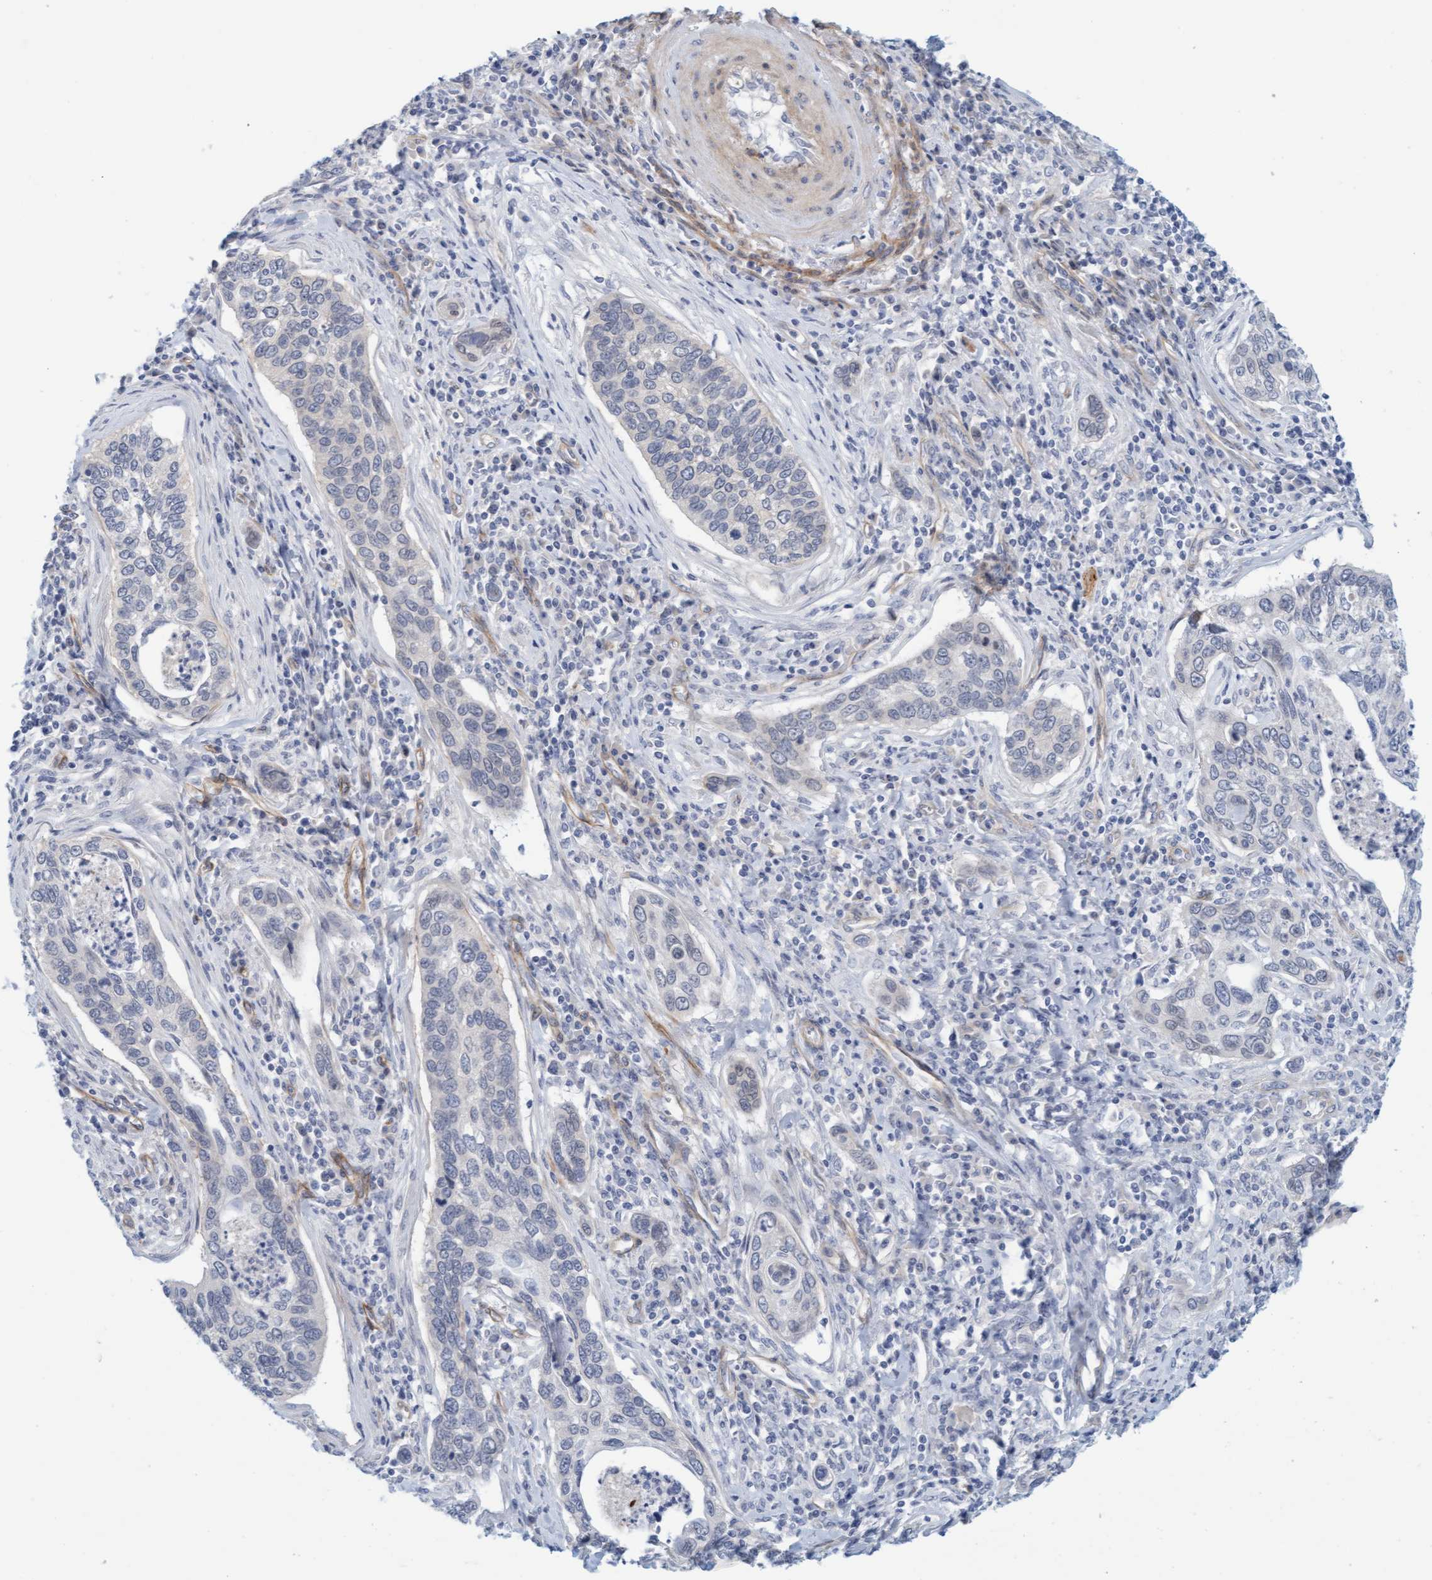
{"staining": {"intensity": "negative", "quantity": "none", "location": "none"}, "tissue": "cervical cancer", "cell_type": "Tumor cells", "image_type": "cancer", "snomed": [{"axis": "morphology", "description": "Squamous cell carcinoma, NOS"}, {"axis": "topography", "description": "Cervix"}], "caption": "Immunohistochemical staining of human squamous cell carcinoma (cervical) reveals no significant expression in tumor cells. (DAB IHC visualized using brightfield microscopy, high magnification).", "gene": "TSTD2", "patient": {"sex": "female", "age": 53}}